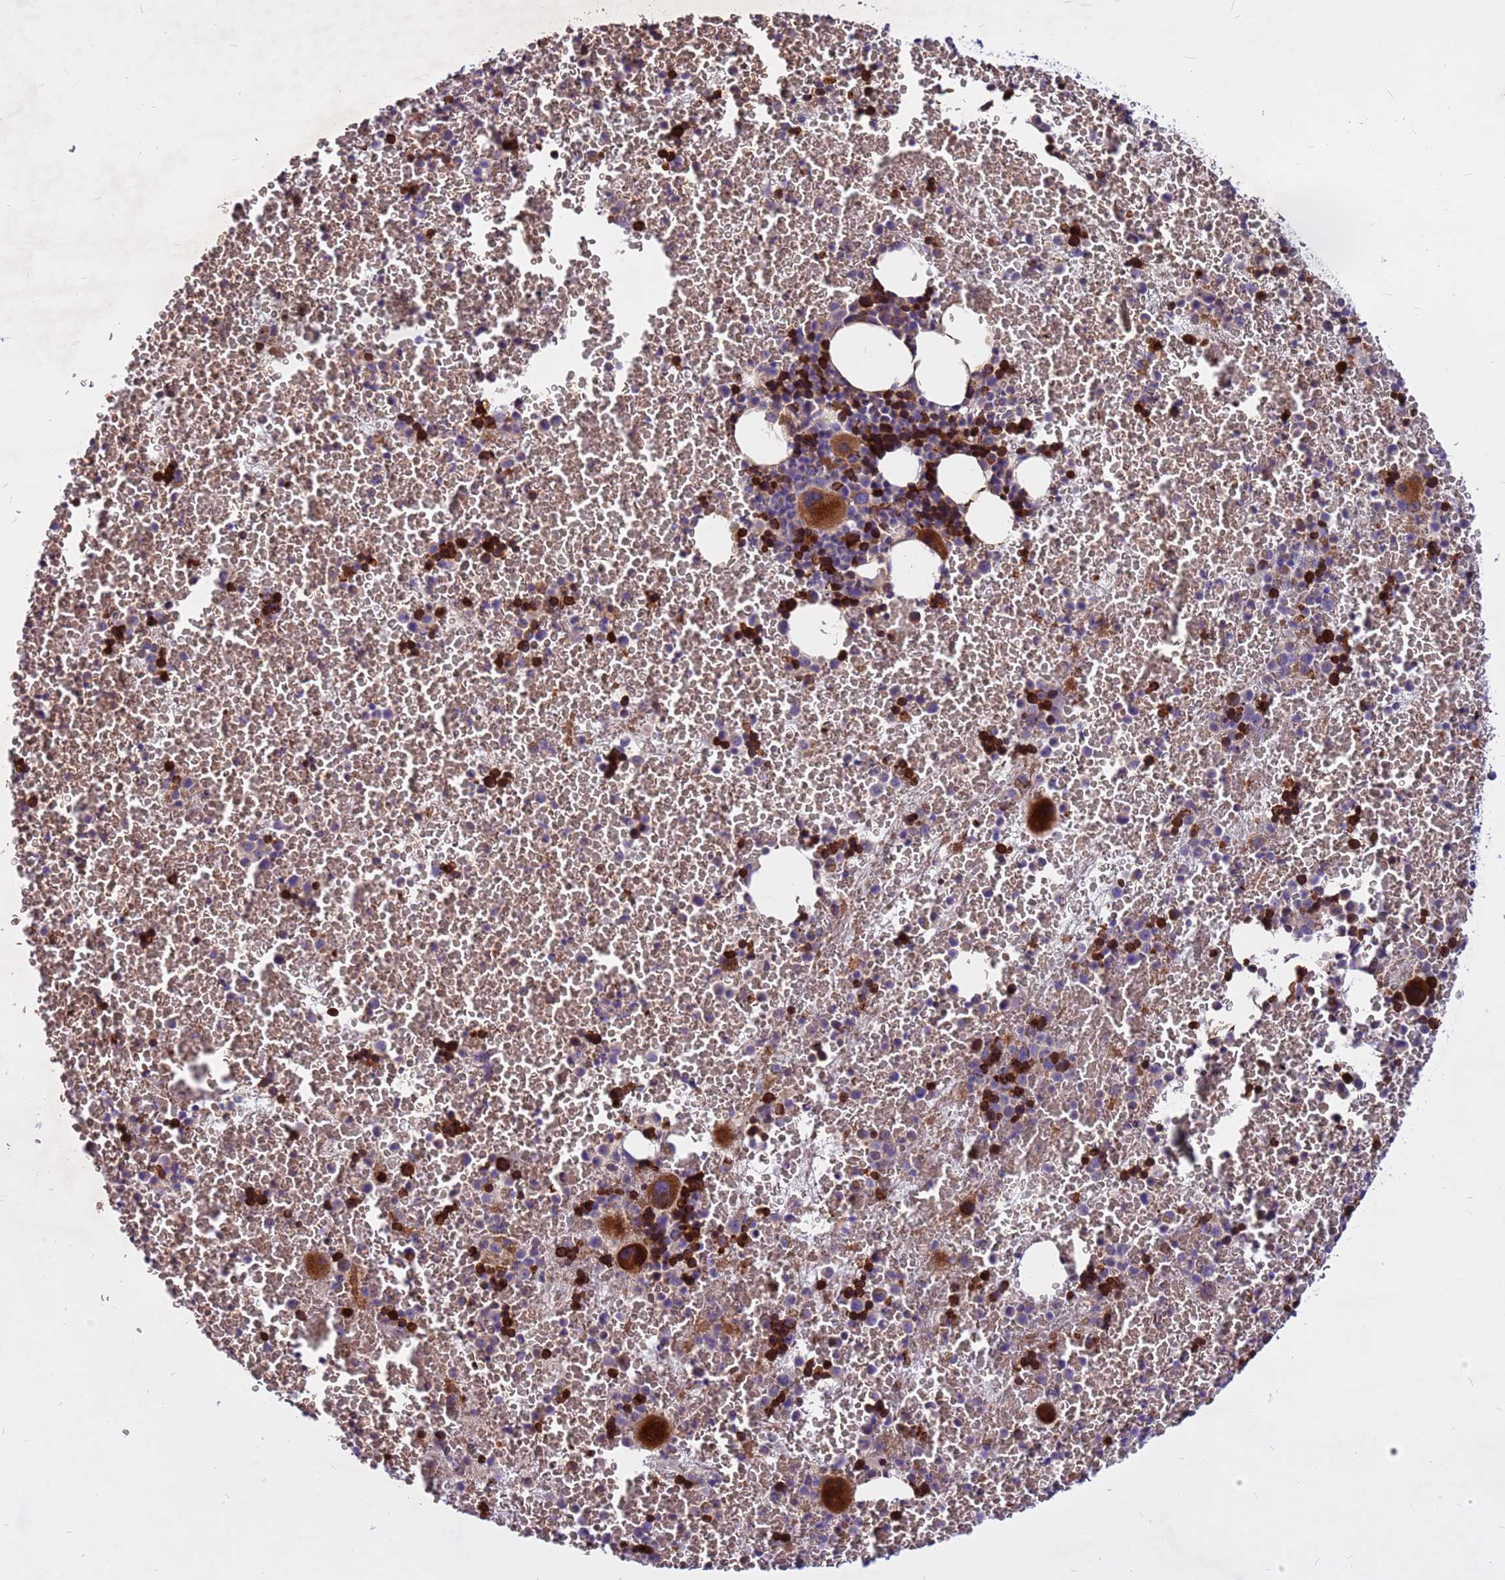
{"staining": {"intensity": "strong", "quantity": "25%-75%", "location": "cytoplasmic/membranous"}, "tissue": "bone marrow", "cell_type": "Hematopoietic cells", "image_type": "normal", "snomed": [{"axis": "morphology", "description": "Normal tissue, NOS"}, {"axis": "topography", "description": "Bone marrow"}], "caption": "The immunohistochemical stain highlights strong cytoplasmic/membranous positivity in hematopoietic cells of benign bone marrow. (DAB IHC with brightfield microscopy, high magnification).", "gene": "ZNF669", "patient": {"sex": "male", "age": 11}}